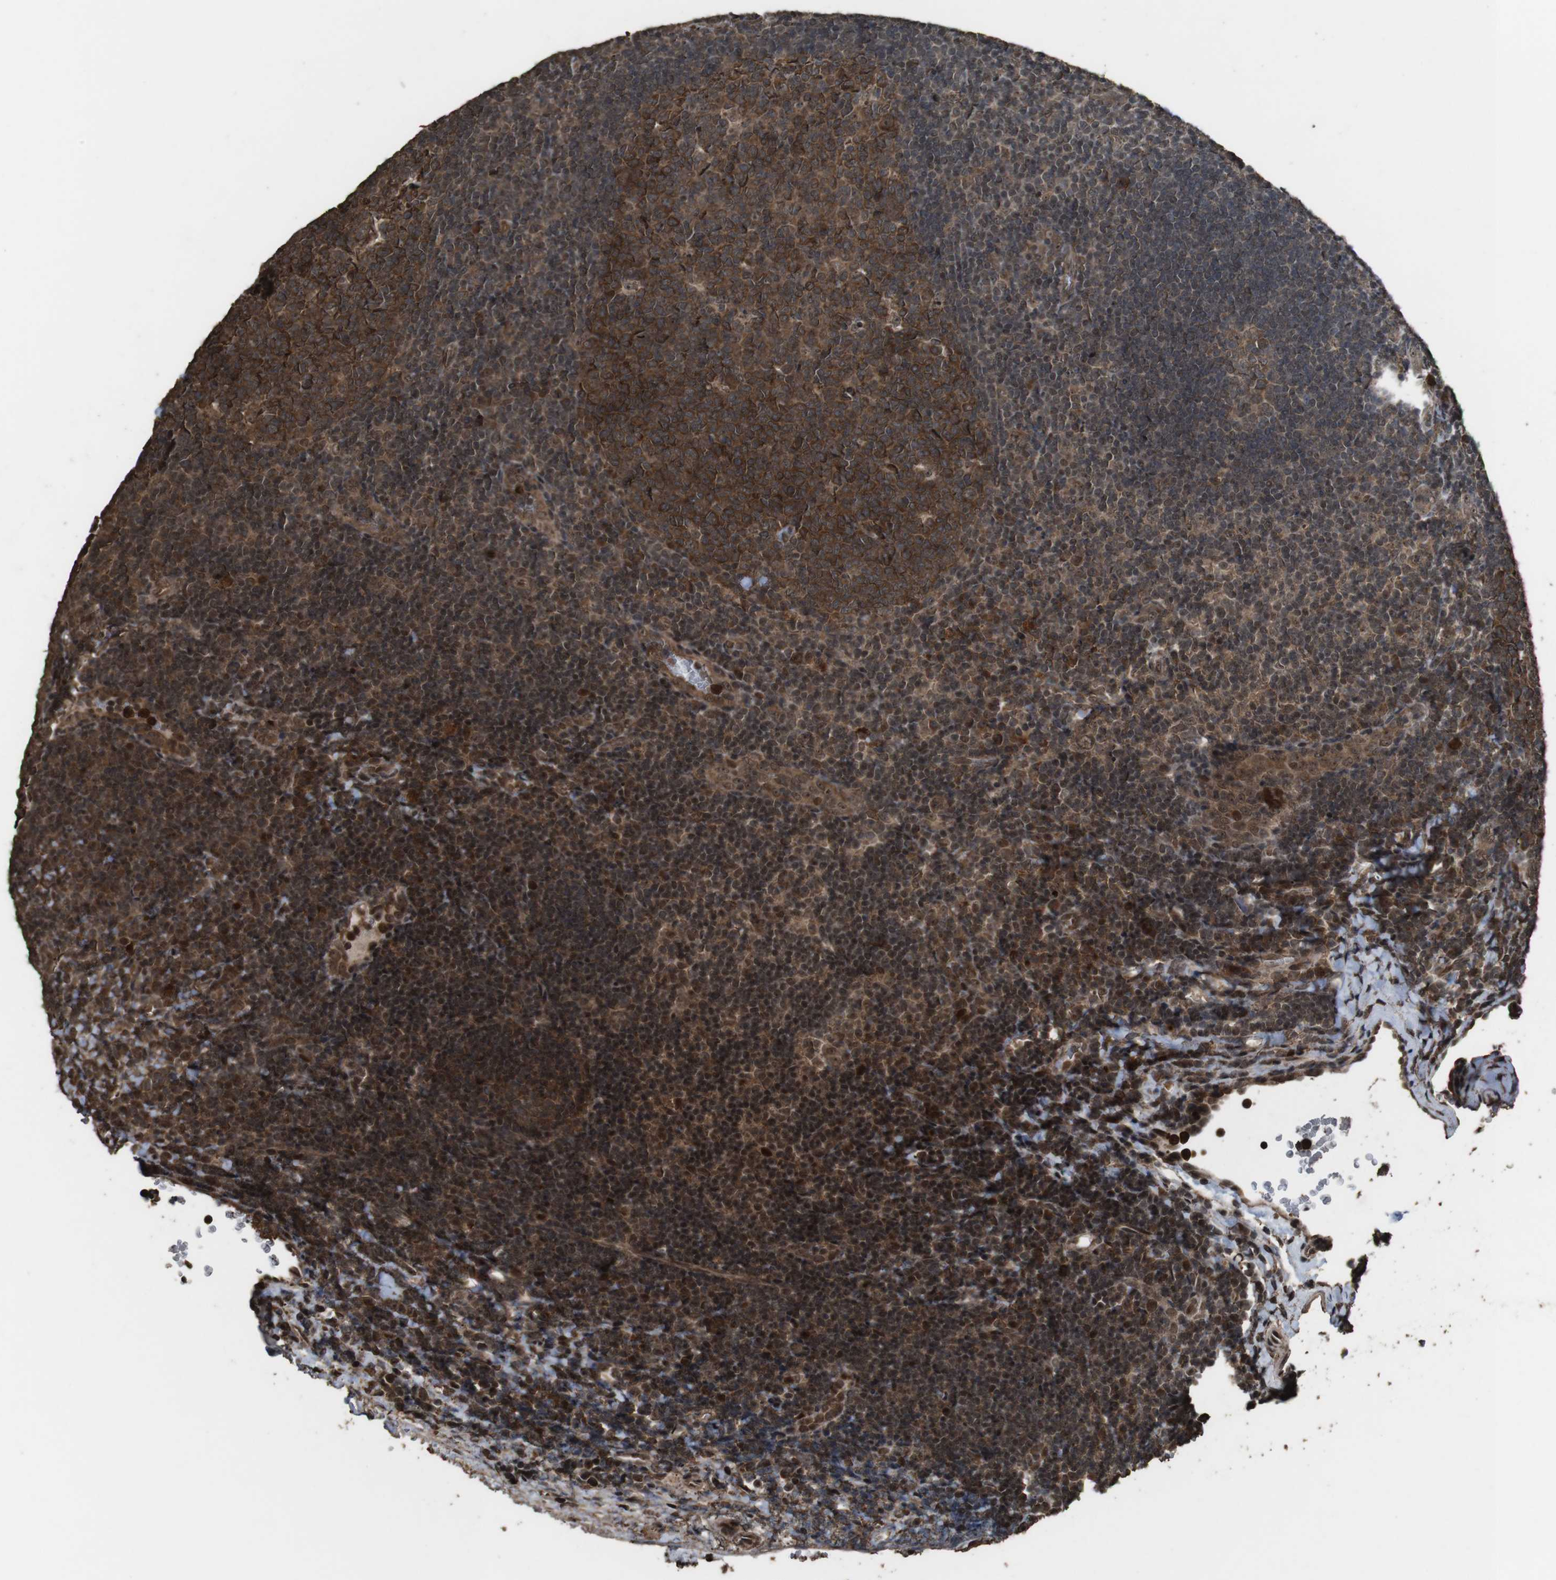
{"staining": {"intensity": "moderate", "quantity": ">75%", "location": "cytoplasmic/membranous"}, "tissue": "tonsil", "cell_type": "Germinal center cells", "image_type": "normal", "snomed": [{"axis": "morphology", "description": "Normal tissue, NOS"}, {"axis": "topography", "description": "Tonsil"}], "caption": "IHC of normal tonsil displays medium levels of moderate cytoplasmic/membranous positivity in approximately >75% of germinal center cells.", "gene": "RRAS2", "patient": {"sex": "male", "age": 37}}